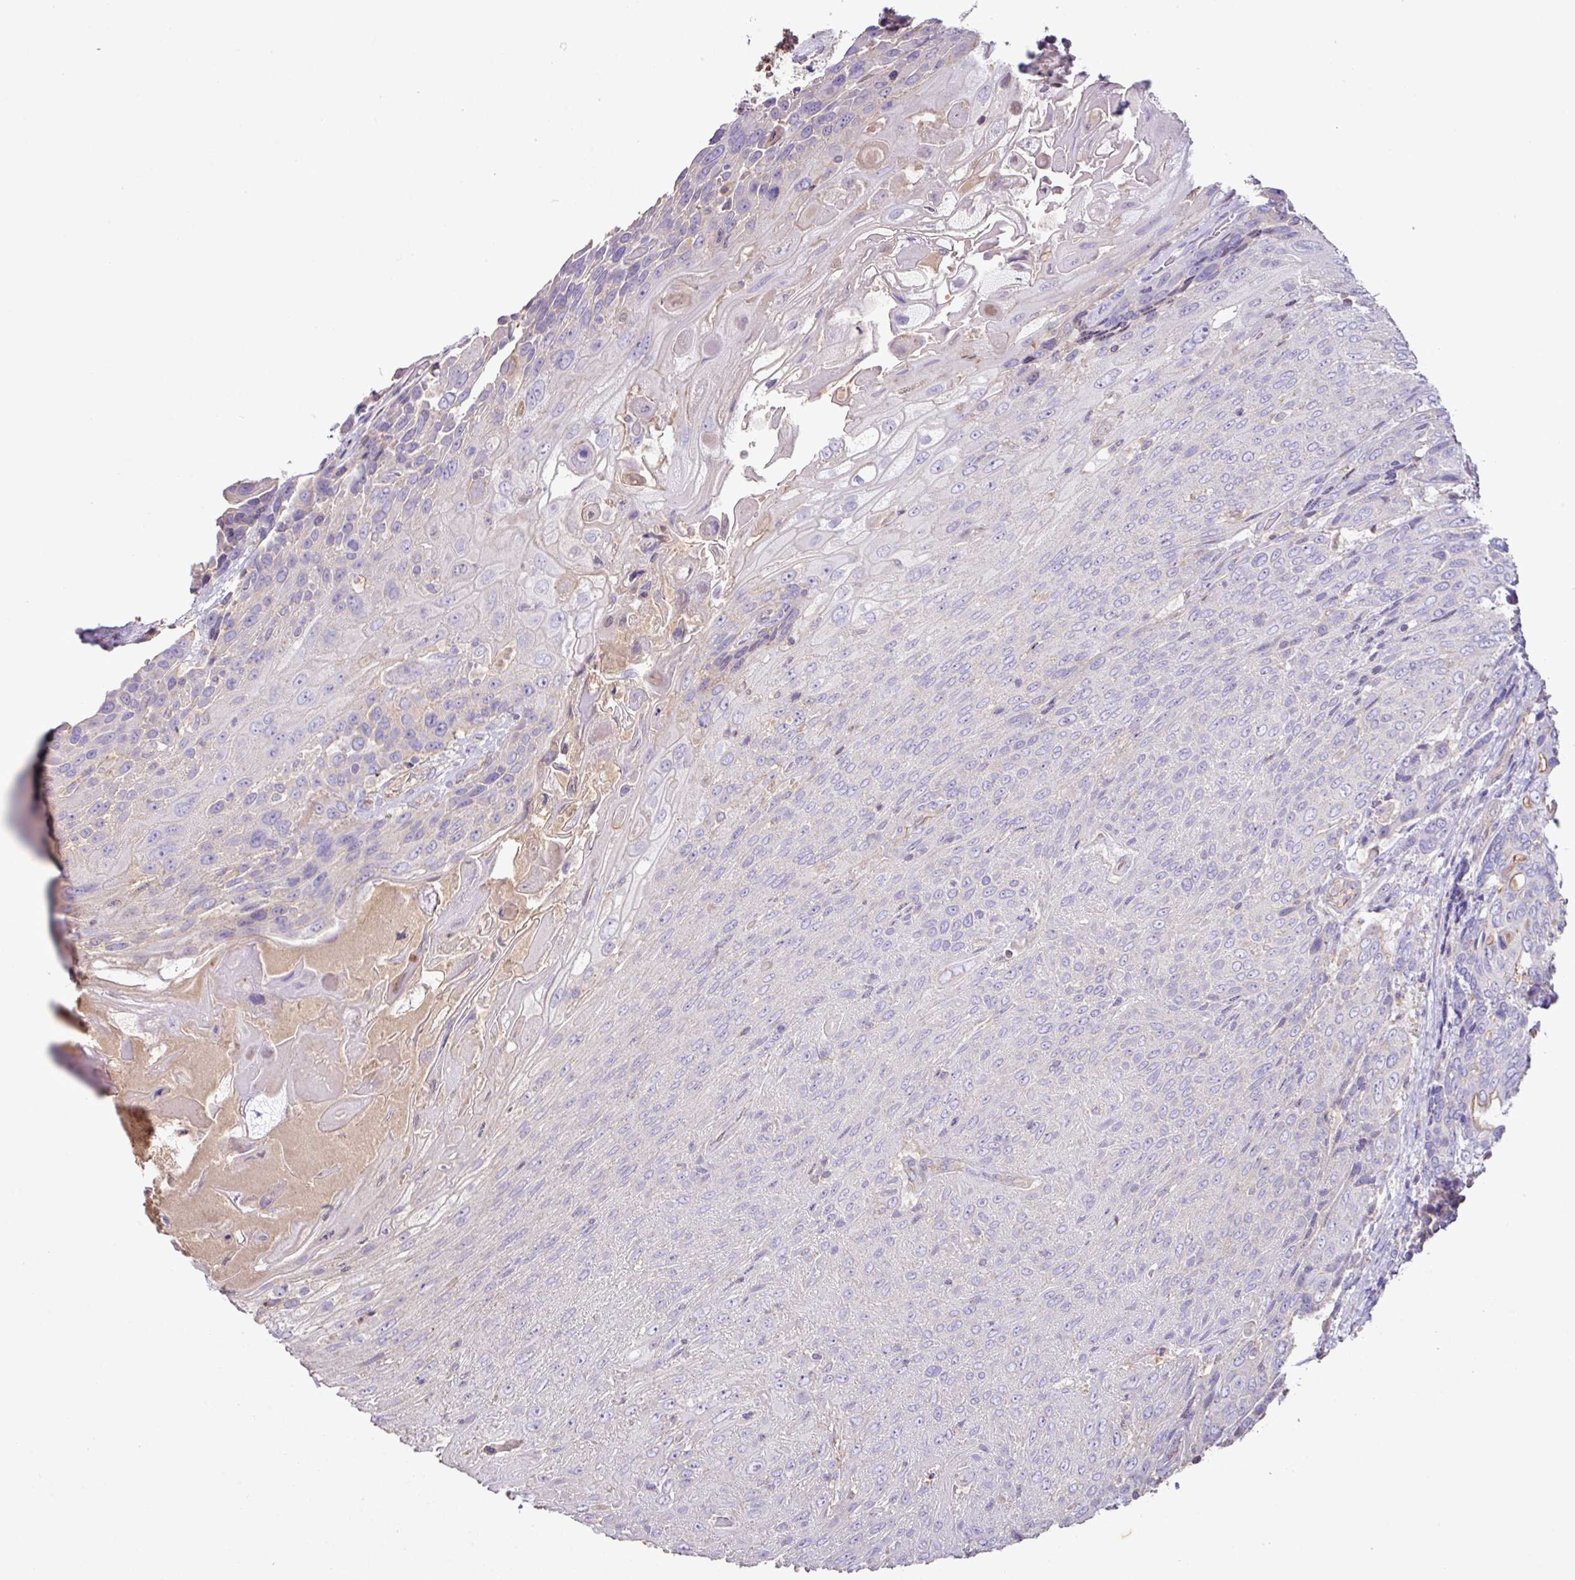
{"staining": {"intensity": "negative", "quantity": "none", "location": "none"}, "tissue": "urothelial cancer", "cell_type": "Tumor cells", "image_type": "cancer", "snomed": [{"axis": "morphology", "description": "Urothelial carcinoma, High grade"}, {"axis": "topography", "description": "Urinary bladder"}], "caption": "Tumor cells show no significant positivity in urothelial carcinoma (high-grade). The staining is performed using DAB brown chromogen with nuclei counter-stained in using hematoxylin.", "gene": "AGR3", "patient": {"sex": "female", "age": 70}}